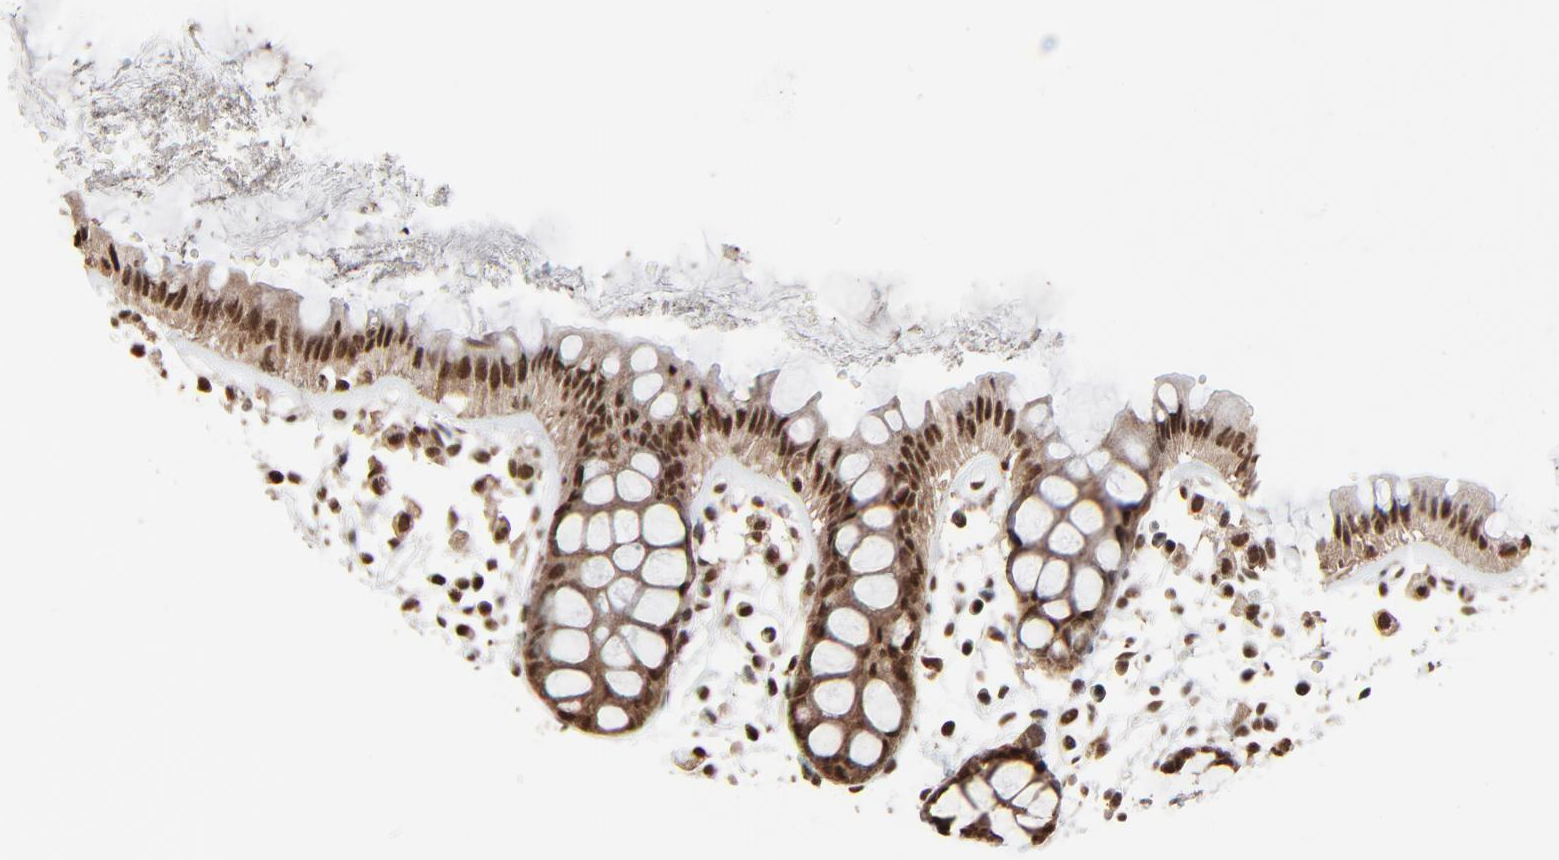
{"staining": {"intensity": "strong", "quantity": ">75%", "location": "cytoplasmic/membranous,nuclear"}, "tissue": "rectum", "cell_type": "Glandular cells", "image_type": "normal", "snomed": [{"axis": "morphology", "description": "Normal tissue, NOS"}, {"axis": "topography", "description": "Rectum"}], "caption": "A histopathology image of human rectum stained for a protein exhibits strong cytoplasmic/membranous,nuclear brown staining in glandular cells. (Brightfield microscopy of DAB IHC at high magnification).", "gene": "RPS6KA3", "patient": {"sex": "female", "age": 66}}